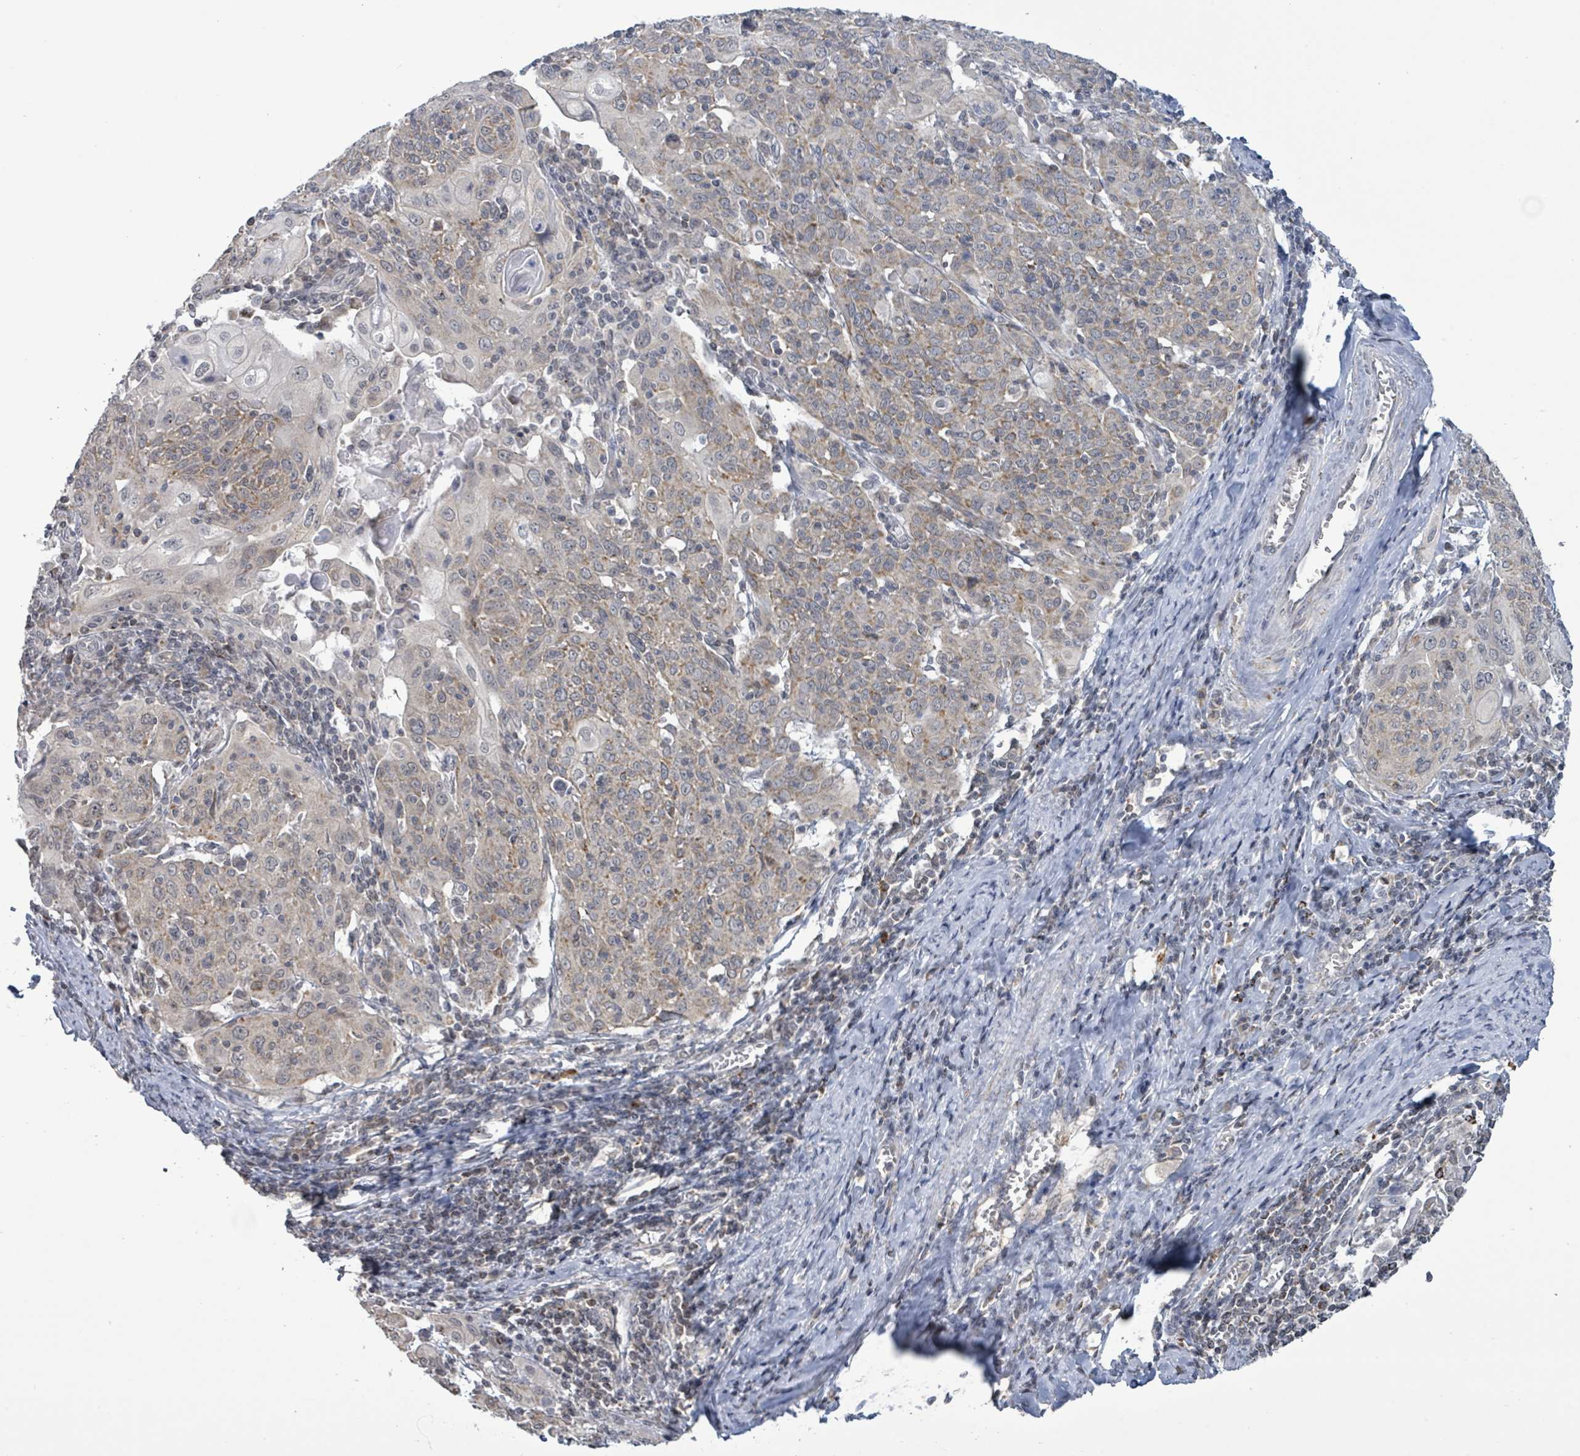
{"staining": {"intensity": "weak", "quantity": "25%-75%", "location": "cytoplasmic/membranous"}, "tissue": "cervical cancer", "cell_type": "Tumor cells", "image_type": "cancer", "snomed": [{"axis": "morphology", "description": "Squamous cell carcinoma, NOS"}, {"axis": "topography", "description": "Cervix"}], "caption": "The immunohistochemical stain highlights weak cytoplasmic/membranous staining in tumor cells of cervical squamous cell carcinoma tissue.", "gene": "COQ10B", "patient": {"sex": "female", "age": 67}}